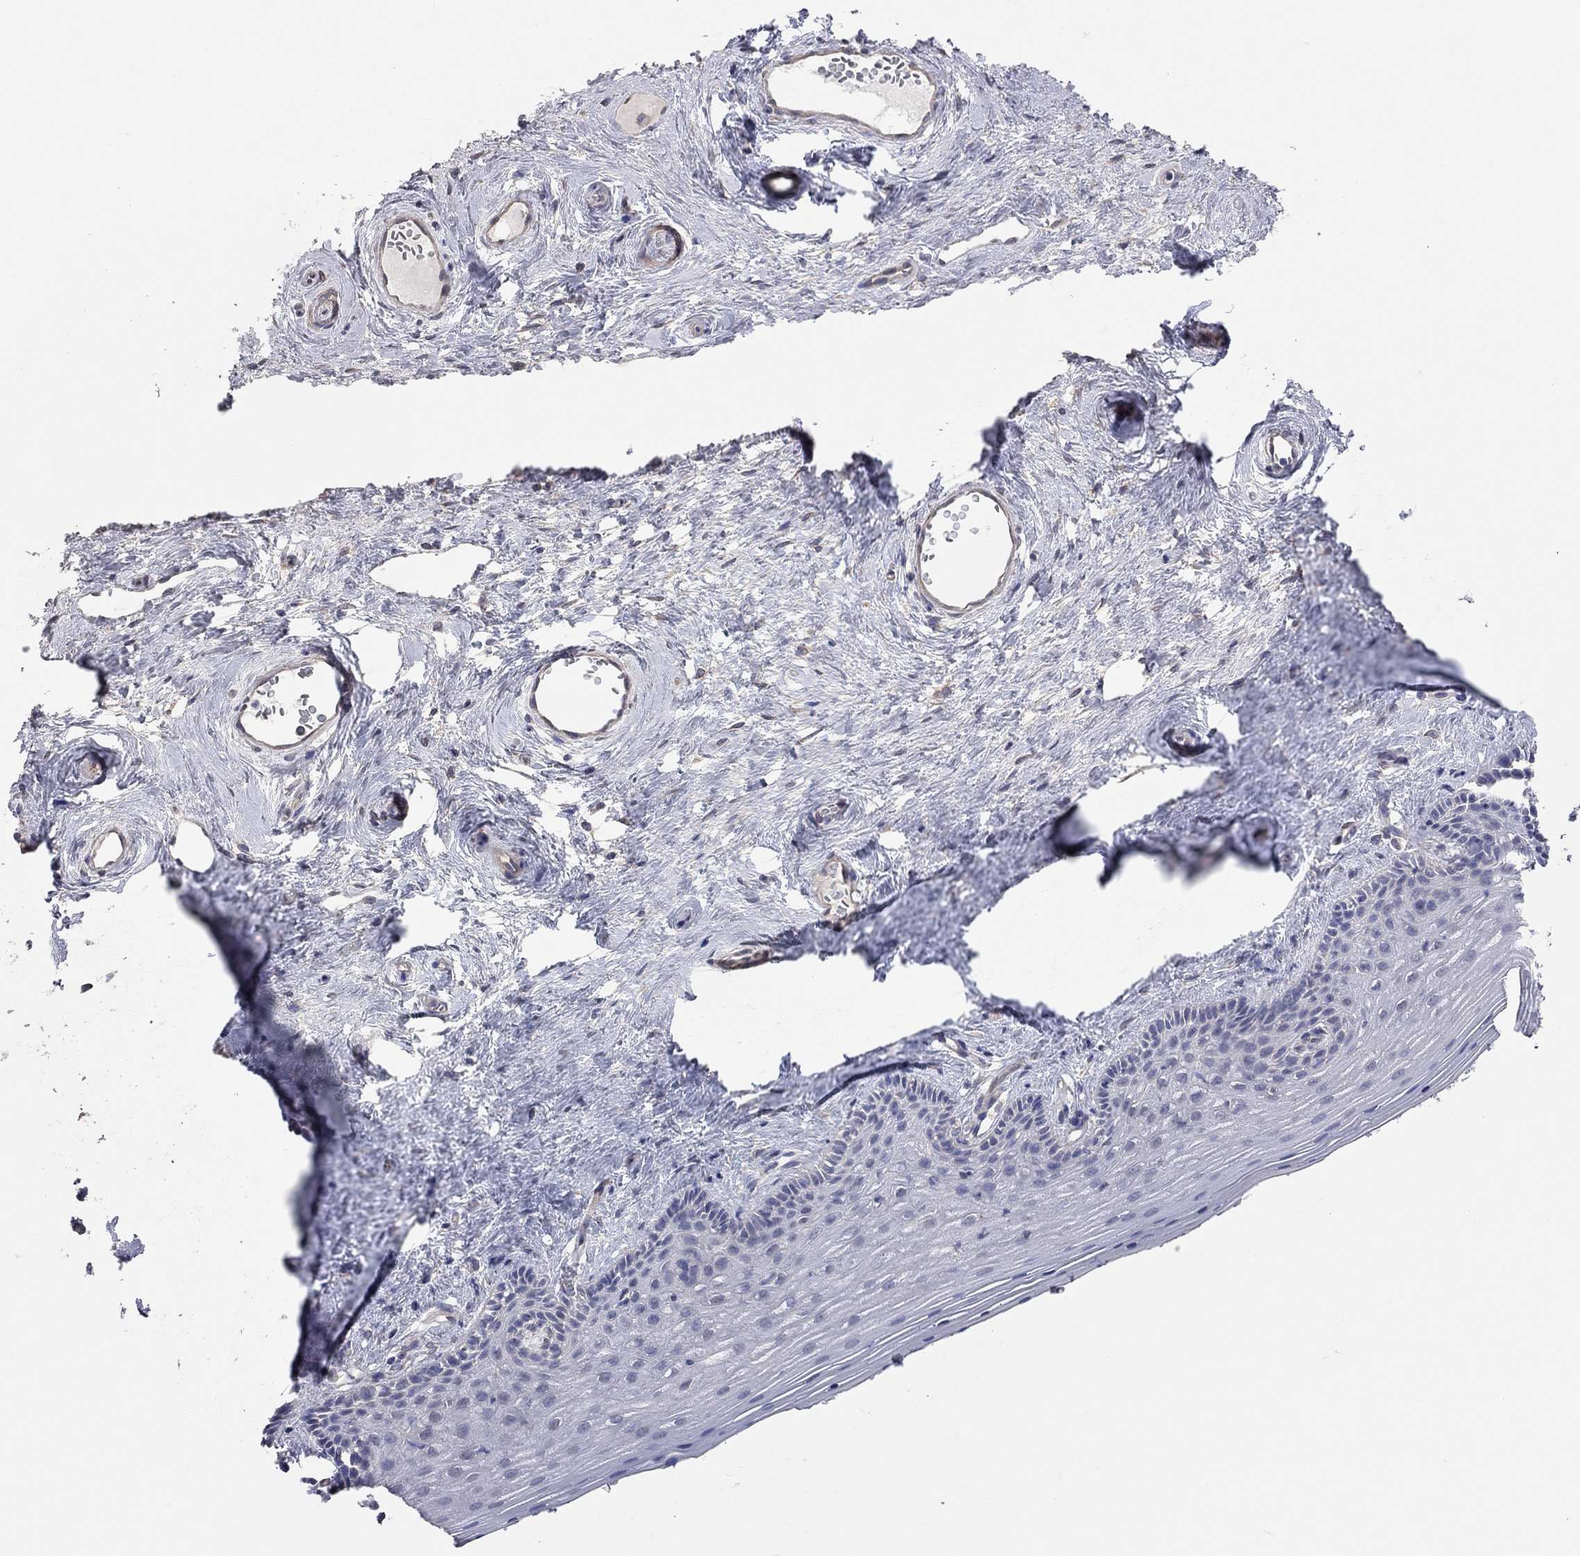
{"staining": {"intensity": "negative", "quantity": "none", "location": "none"}, "tissue": "vagina", "cell_type": "Squamous epithelial cells", "image_type": "normal", "snomed": [{"axis": "morphology", "description": "Normal tissue, NOS"}, {"axis": "topography", "description": "Vagina"}], "caption": "The histopathology image demonstrates no staining of squamous epithelial cells in unremarkable vagina. The staining was performed using DAB (3,3'-diaminobenzidine) to visualize the protein expression in brown, while the nuclei were stained in blue with hematoxylin (Magnification: 20x).", "gene": "KCNB1", "patient": {"sex": "female", "age": 45}}